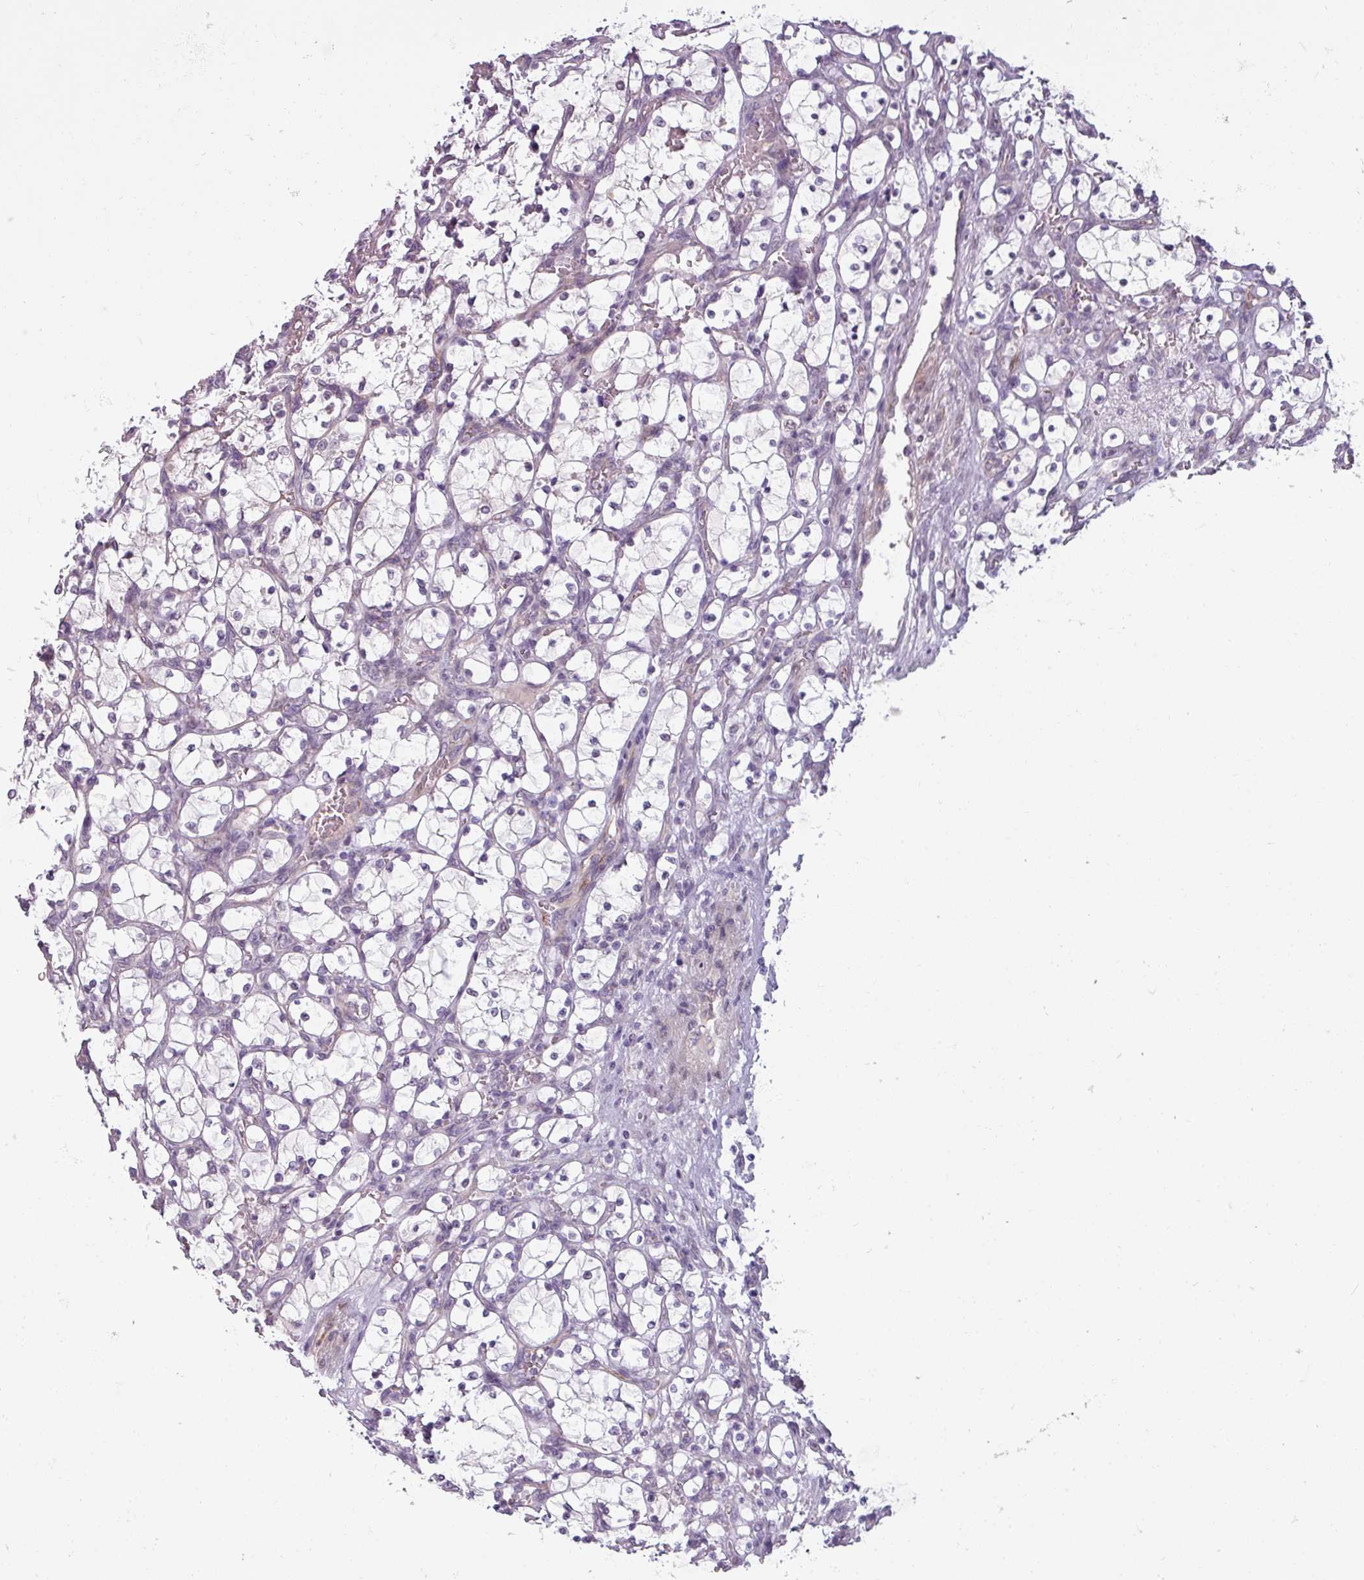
{"staining": {"intensity": "negative", "quantity": "none", "location": "none"}, "tissue": "renal cancer", "cell_type": "Tumor cells", "image_type": "cancer", "snomed": [{"axis": "morphology", "description": "Adenocarcinoma, NOS"}, {"axis": "topography", "description": "Kidney"}], "caption": "Immunohistochemistry micrograph of neoplastic tissue: adenocarcinoma (renal) stained with DAB (3,3'-diaminobenzidine) displays no significant protein staining in tumor cells.", "gene": "UVSSA", "patient": {"sex": "female", "age": 69}}